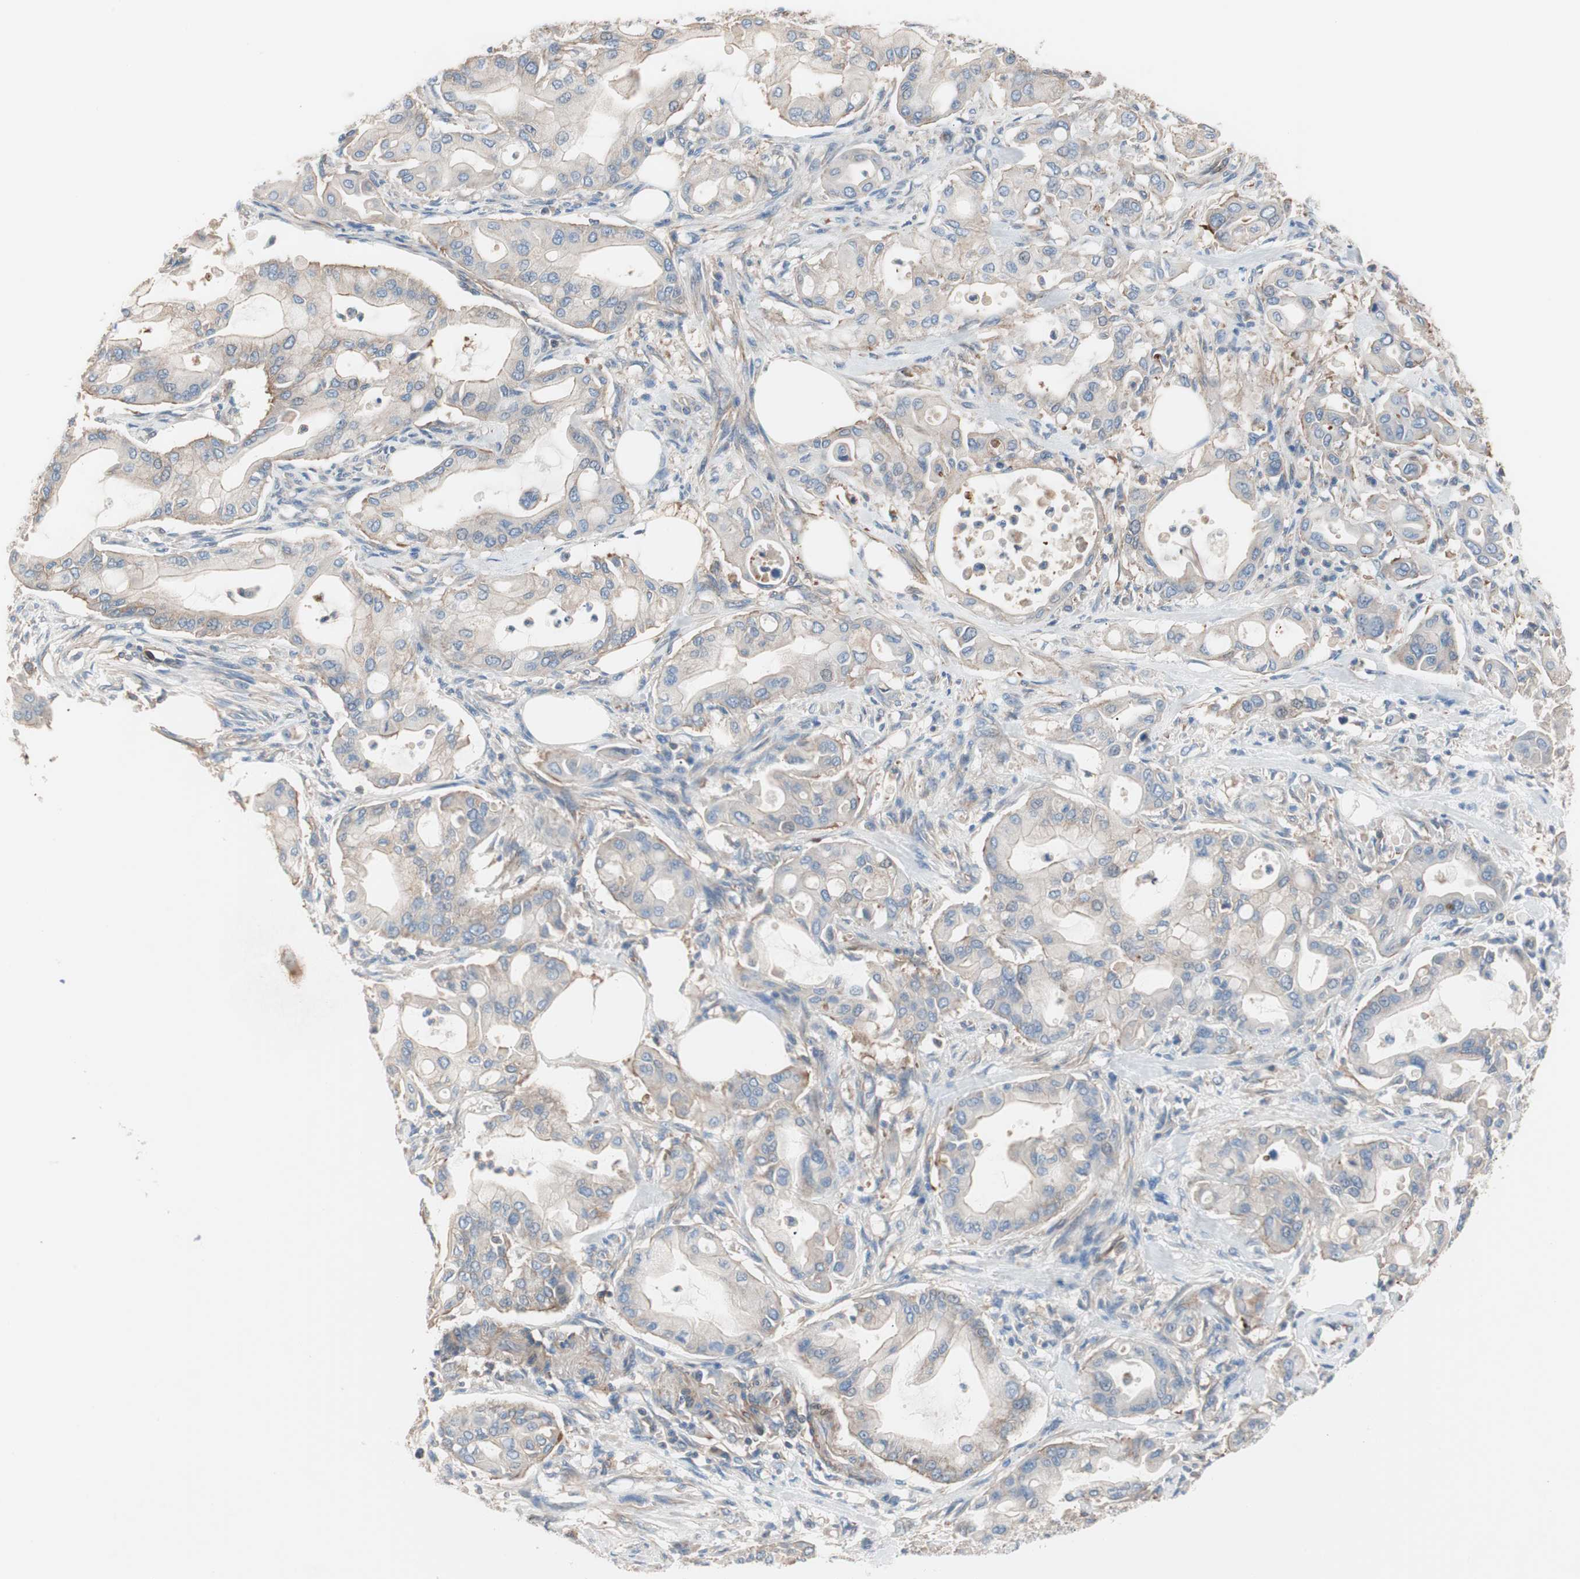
{"staining": {"intensity": "weak", "quantity": ">75%", "location": "cytoplasmic/membranous"}, "tissue": "pancreatic cancer", "cell_type": "Tumor cells", "image_type": "cancer", "snomed": [{"axis": "morphology", "description": "Adenocarcinoma, NOS"}, {"axis": "morphology", "description": "Adenocarcinoma, metastatic, NOS"}, {"axis": "topography", "description": "Lymph node"}, {"axis": "topography", "description": "Pancreas"}, {"axis": "topography", "description": "Duodenum"}], "caption": "Pancreatic cancer (metastatic adenocarcinoma) was stained to show a protein in brown. There is low levels of weak cytoplasmic/membranous staining in approximately >75% of tumor cells.", "gene": "GPR160", "patient": {"sex": "female", "age": 64}}